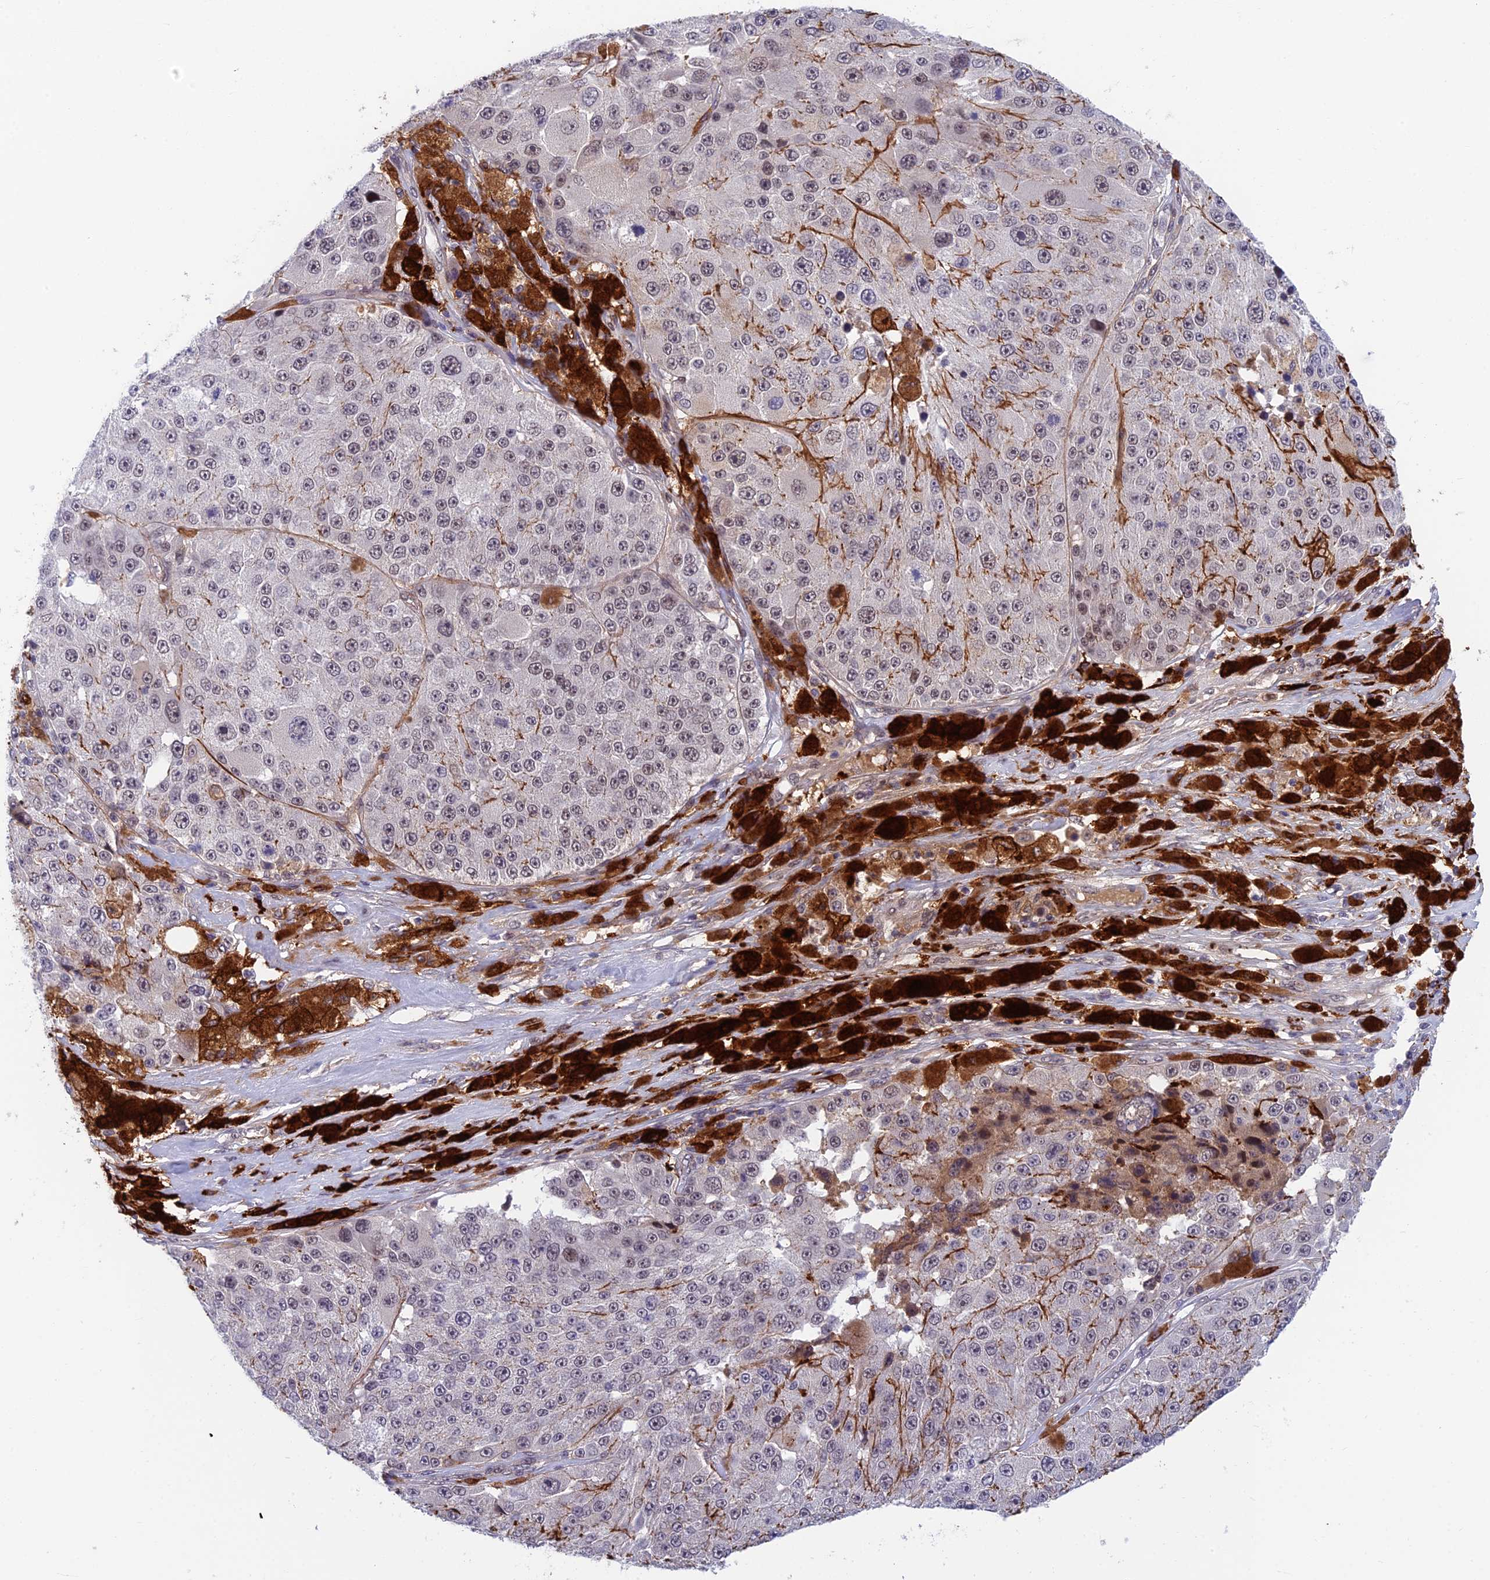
{"staining": {"intensity": "moderate", "quantity": "25%-75%", "location": "nuclear"}, "tissue": "melanoma", "cell_type": "Tumor cells", "image_type": "cancer", "snomed": [{"axis": "morphology", "description": "Malignant melanoma, Metastatic site"}, {"axis": "topography", "description": "Lymph node"}], "caption": "The histopathology image demonstrates immunohistochemical staining of malignant melanoma (metastatic site). There is moderate nuclear positivity is present in approximately 25%-75% of tumor cells.", "gene": "NSMCE1", "patient": {"sex": "male", "age": 62}}